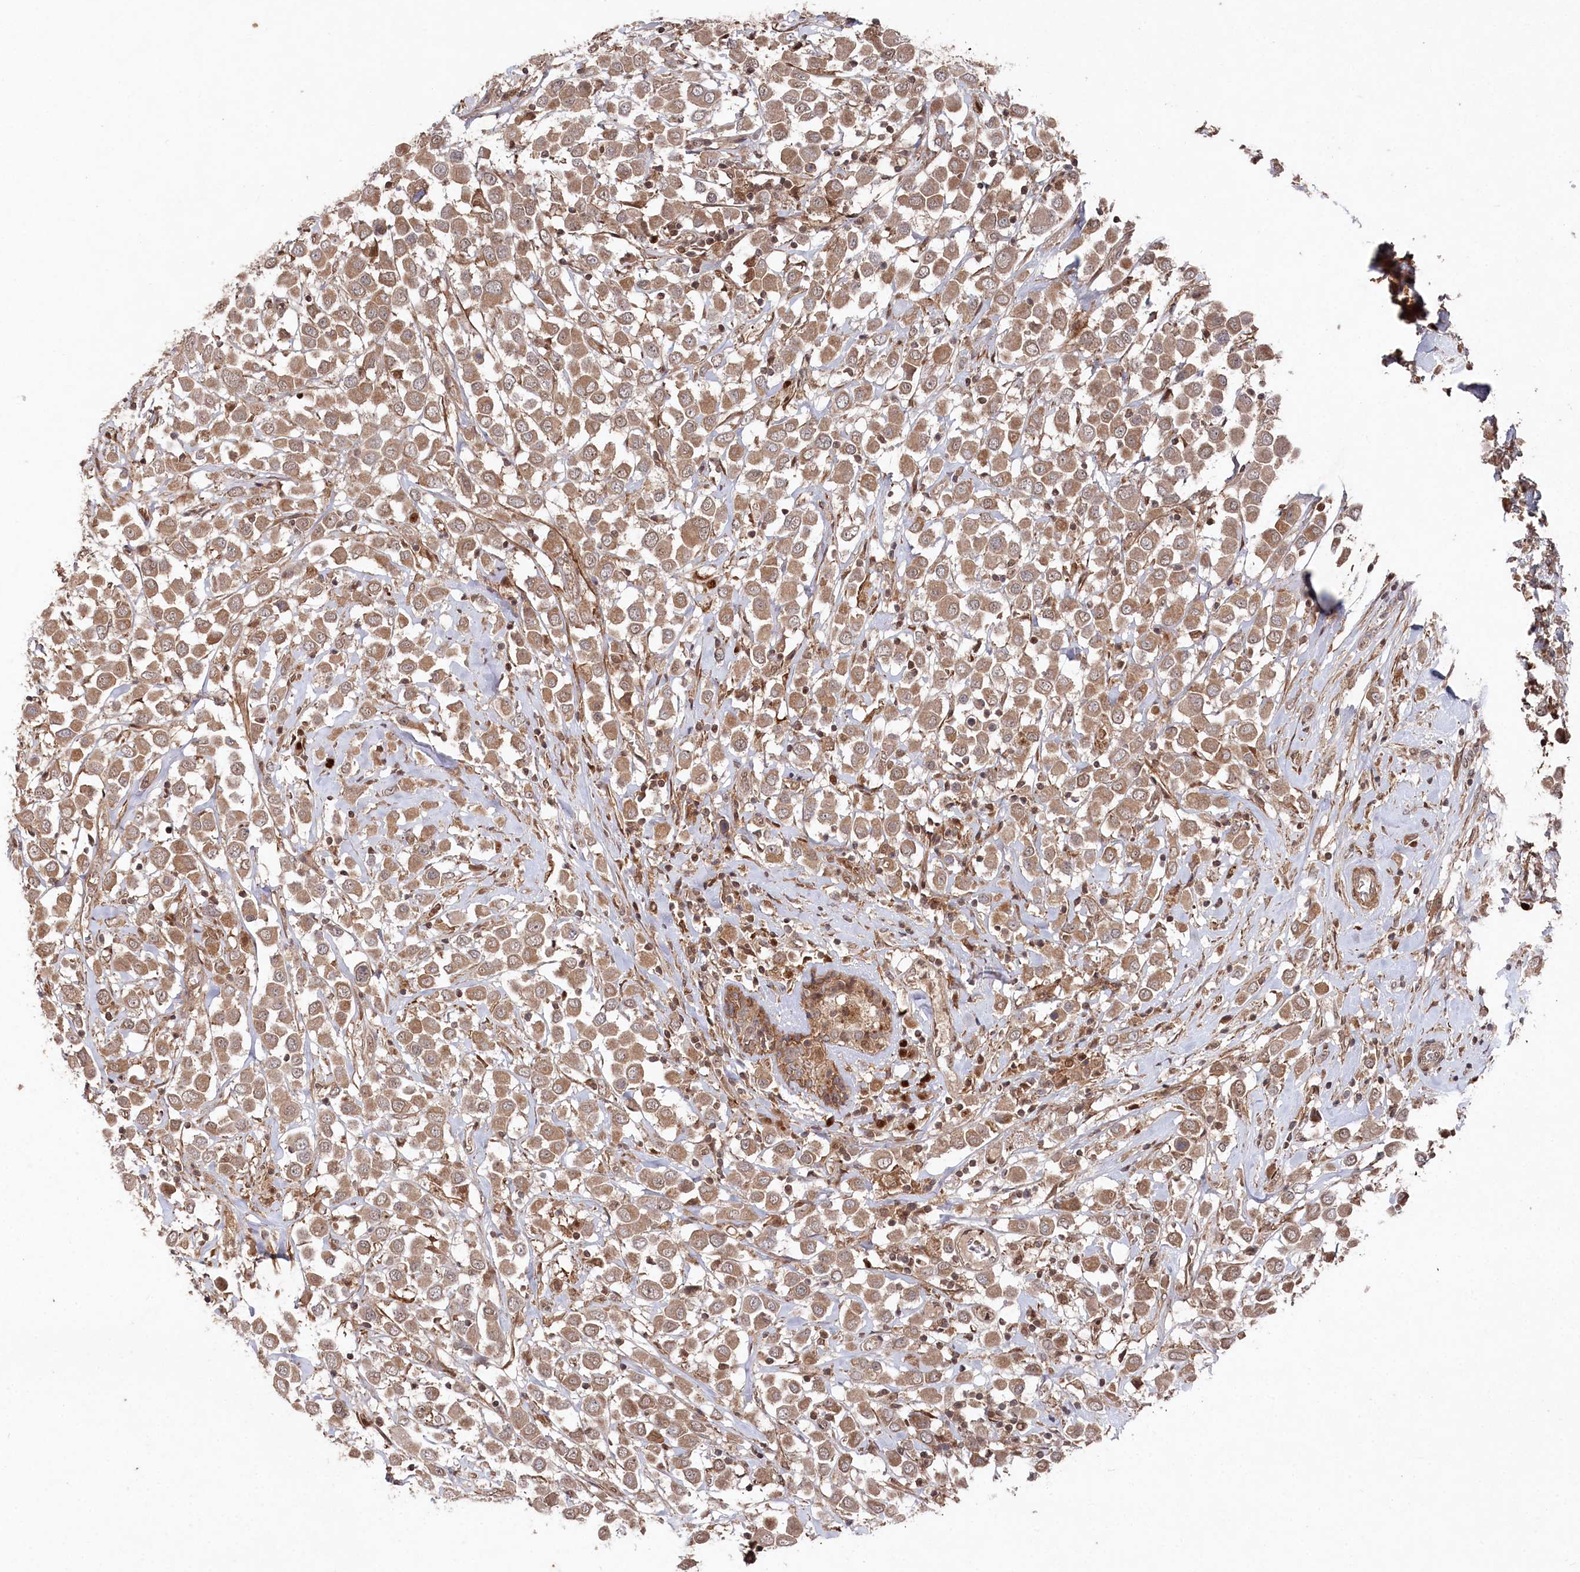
{"staining": {"intensity": "moderate", "quantity": ">75%", "location": "cytoplasmic/membranous"}, "tissue": "breast cancer", "cell_type": "Tumor cells", "image_type": "cancer", "snomed": [{"axis": "morphology", "description": "Duct carcinoma"}, {"axis": "topography", "description": "Breast"}], "caption": "Immunohistochemistry (DAB (3,3'-diaminobenzidine)) staining of breast cancer (invasive ductal carcinoma) shows moderate cytoplasmic/membranous protein positivity in approximately >75% of tumor cells.", "gene": "BORCS7", "patient": {"sex": "female", "age": 61}}